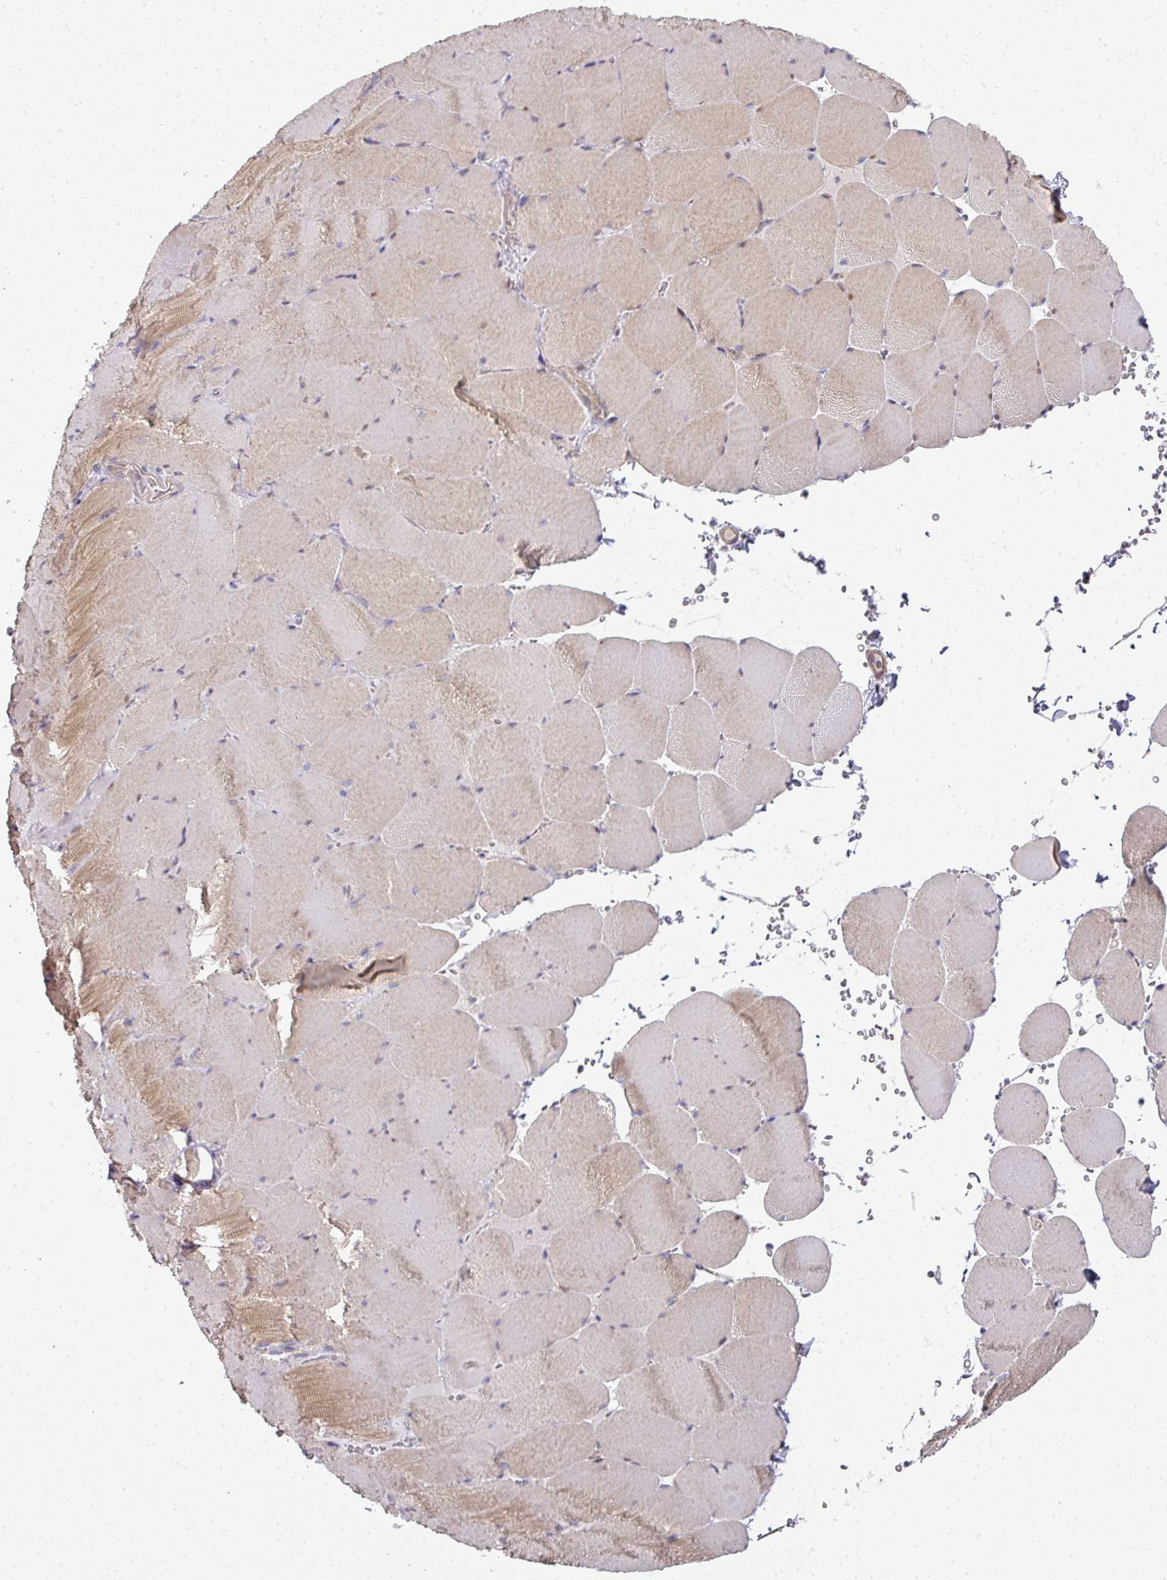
{"staining": {"intensity": "weak", "quantity": ">75%", "location": "cytoplasmic/membranous"}, "tissue": "skeletal muscle", "cell_type": "Myocytes", "image_type": "normal", "snomed": [{"axis": "morphology", "description": "Normal tissue, NOS"}, {"axis": "topography", "description": "Skeletal muscle"}, {"axis": "topography", "description": "Head-Neck"}], "caption": "Protein expression analysis of unremarkable skeletal muscle exhibits weak cytoplasmic/membranous positivity in about >75% of myocytes.", "gene": "STK35", "patient": {"sex": "male", "age": 66}}